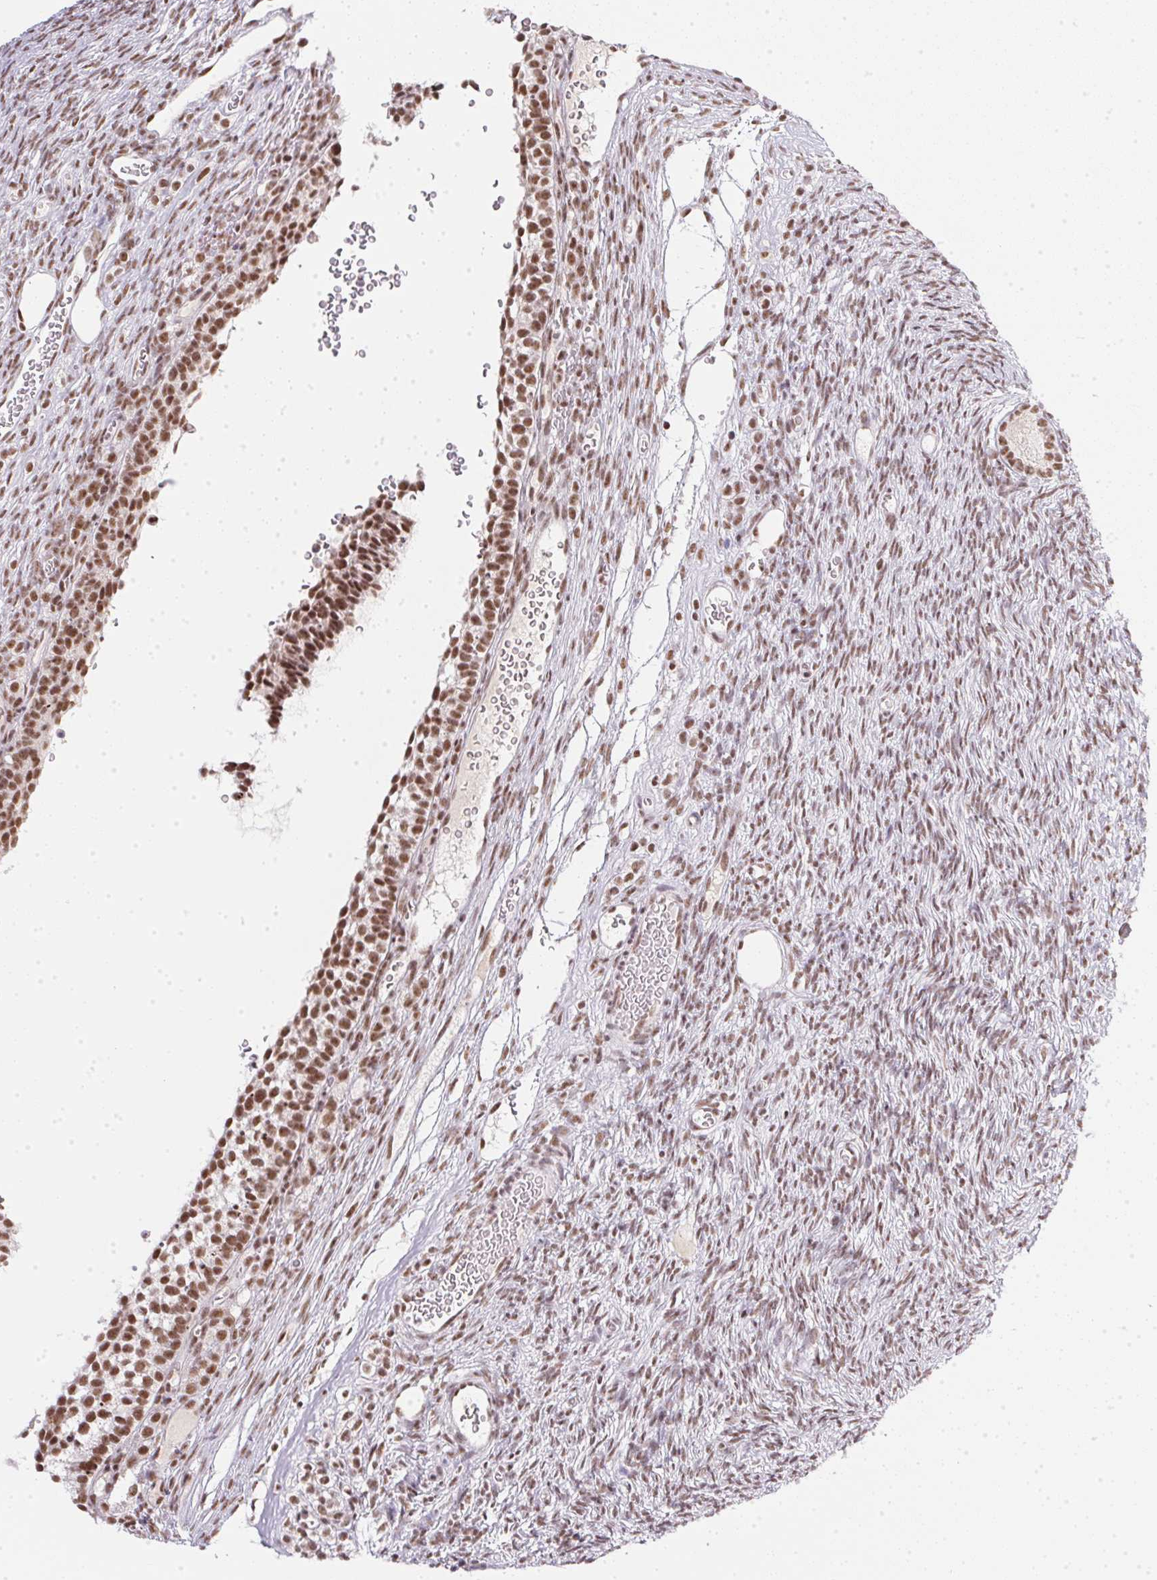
{"staining": {"intensity": "moderate", "quantity": ">75%", "location": "nuclear"}, "tissue": "ovary", "cell_type": "Follicle cells", "image_type": "normal", "snomed": [{"axis": "morphology", "description": "Normal tissue, NOS"}, {"axis": "topography", "description": "Ovary"}], "caption": "Protein staining shows moderate nuclear staining in approximately >75% of follicle cells in unremarkable ovary.", "gene": "SRSF7", "patient": {"sex": "female", "age": 34}}